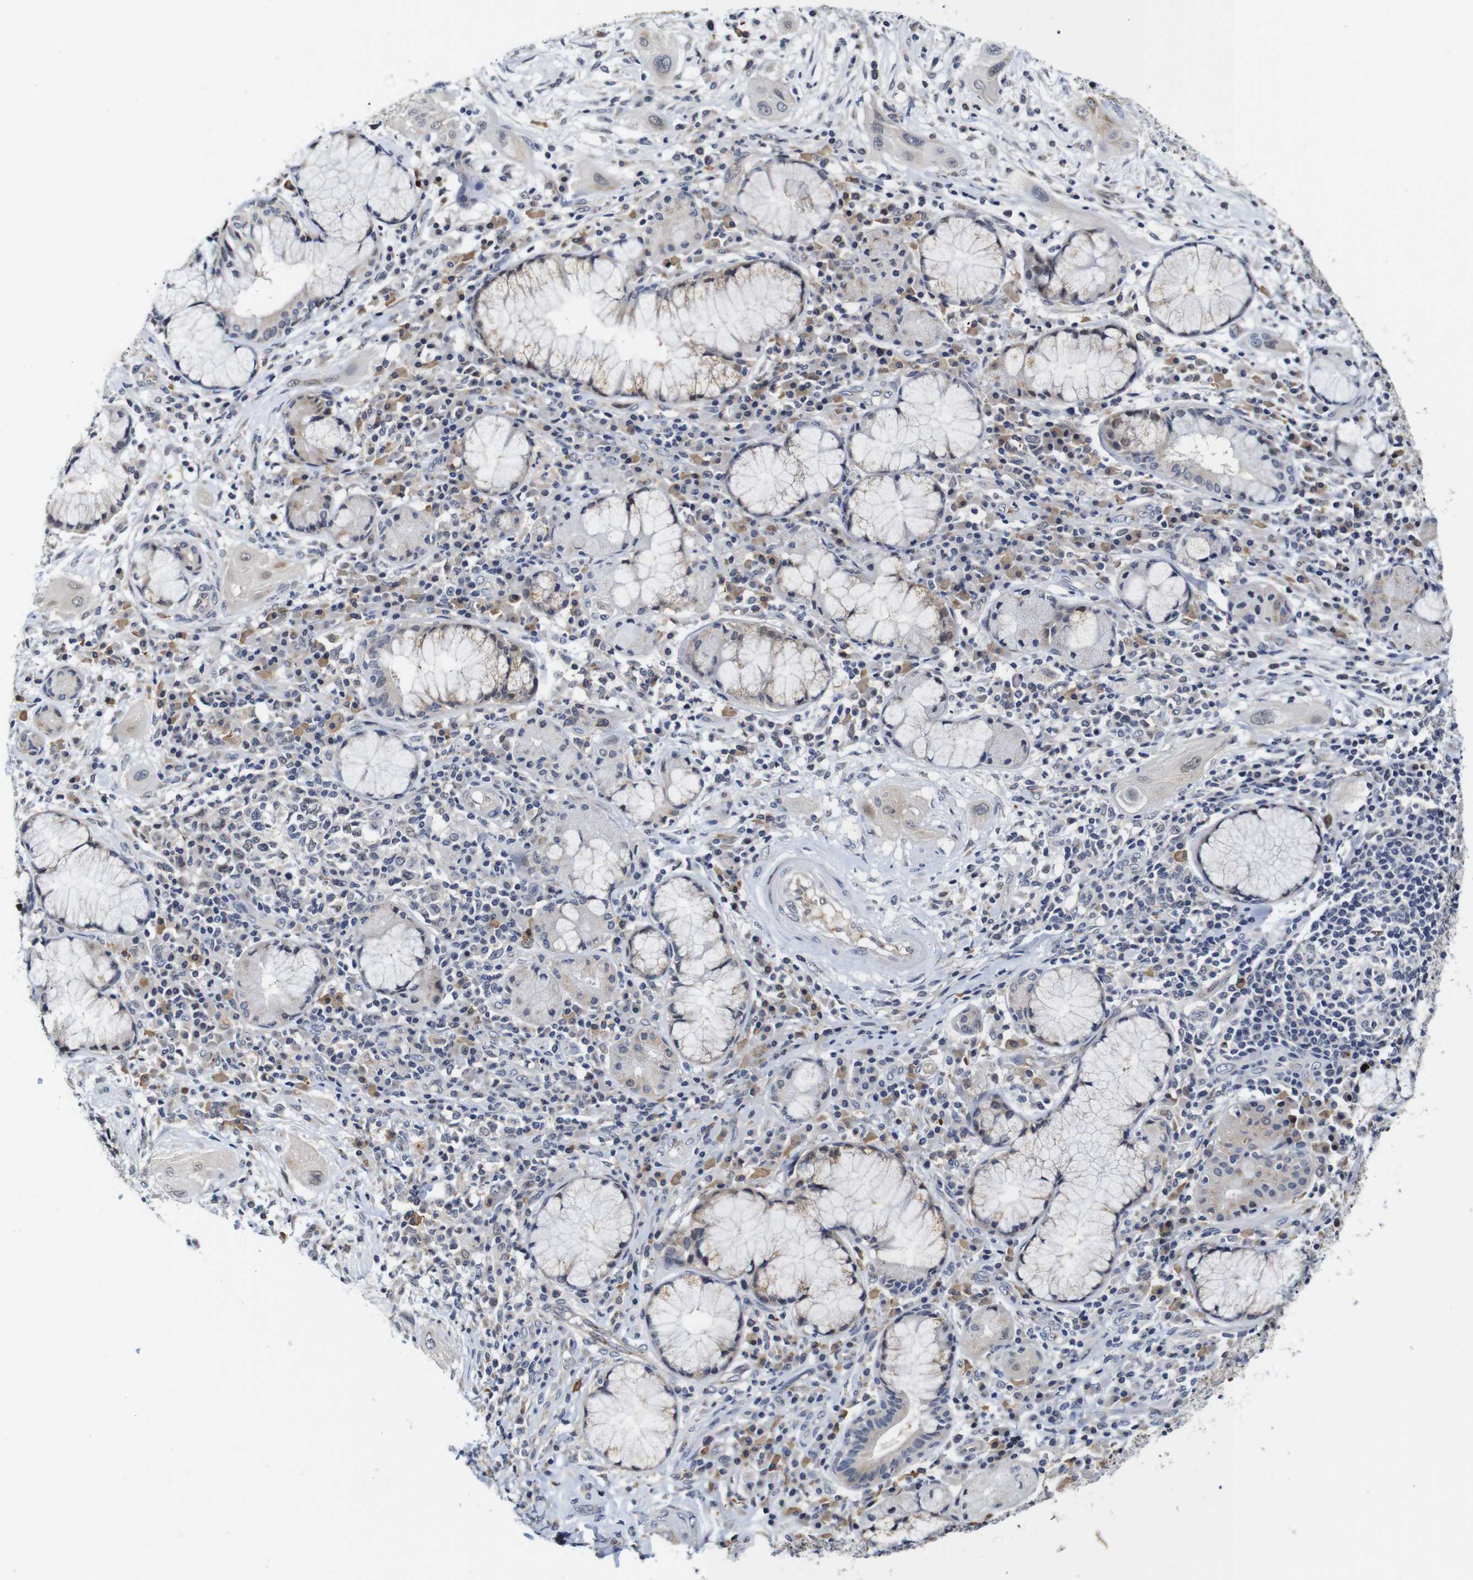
{"staining": {"intensity": "negative", "quantity": "none", "location": "none"}, "tissue": "lung cancer", "cell_type": "Tumor cells", "image_type": "cancer", "snomed": [{"axis": "morphology", "description": "Squamous cell carcinoma, NOS"}, {"axis": "topography", "description": "Lung"}], "caption": "Immunohistochemistry (IHC) photomicrograph of neoplastic tissue: human squamous cell carcinoma (lung) stained with DAB demonstrates no significant protein staining in tumor cells.", "gene": "FURIN", "patient": {"sex": "female", "age": 47}}